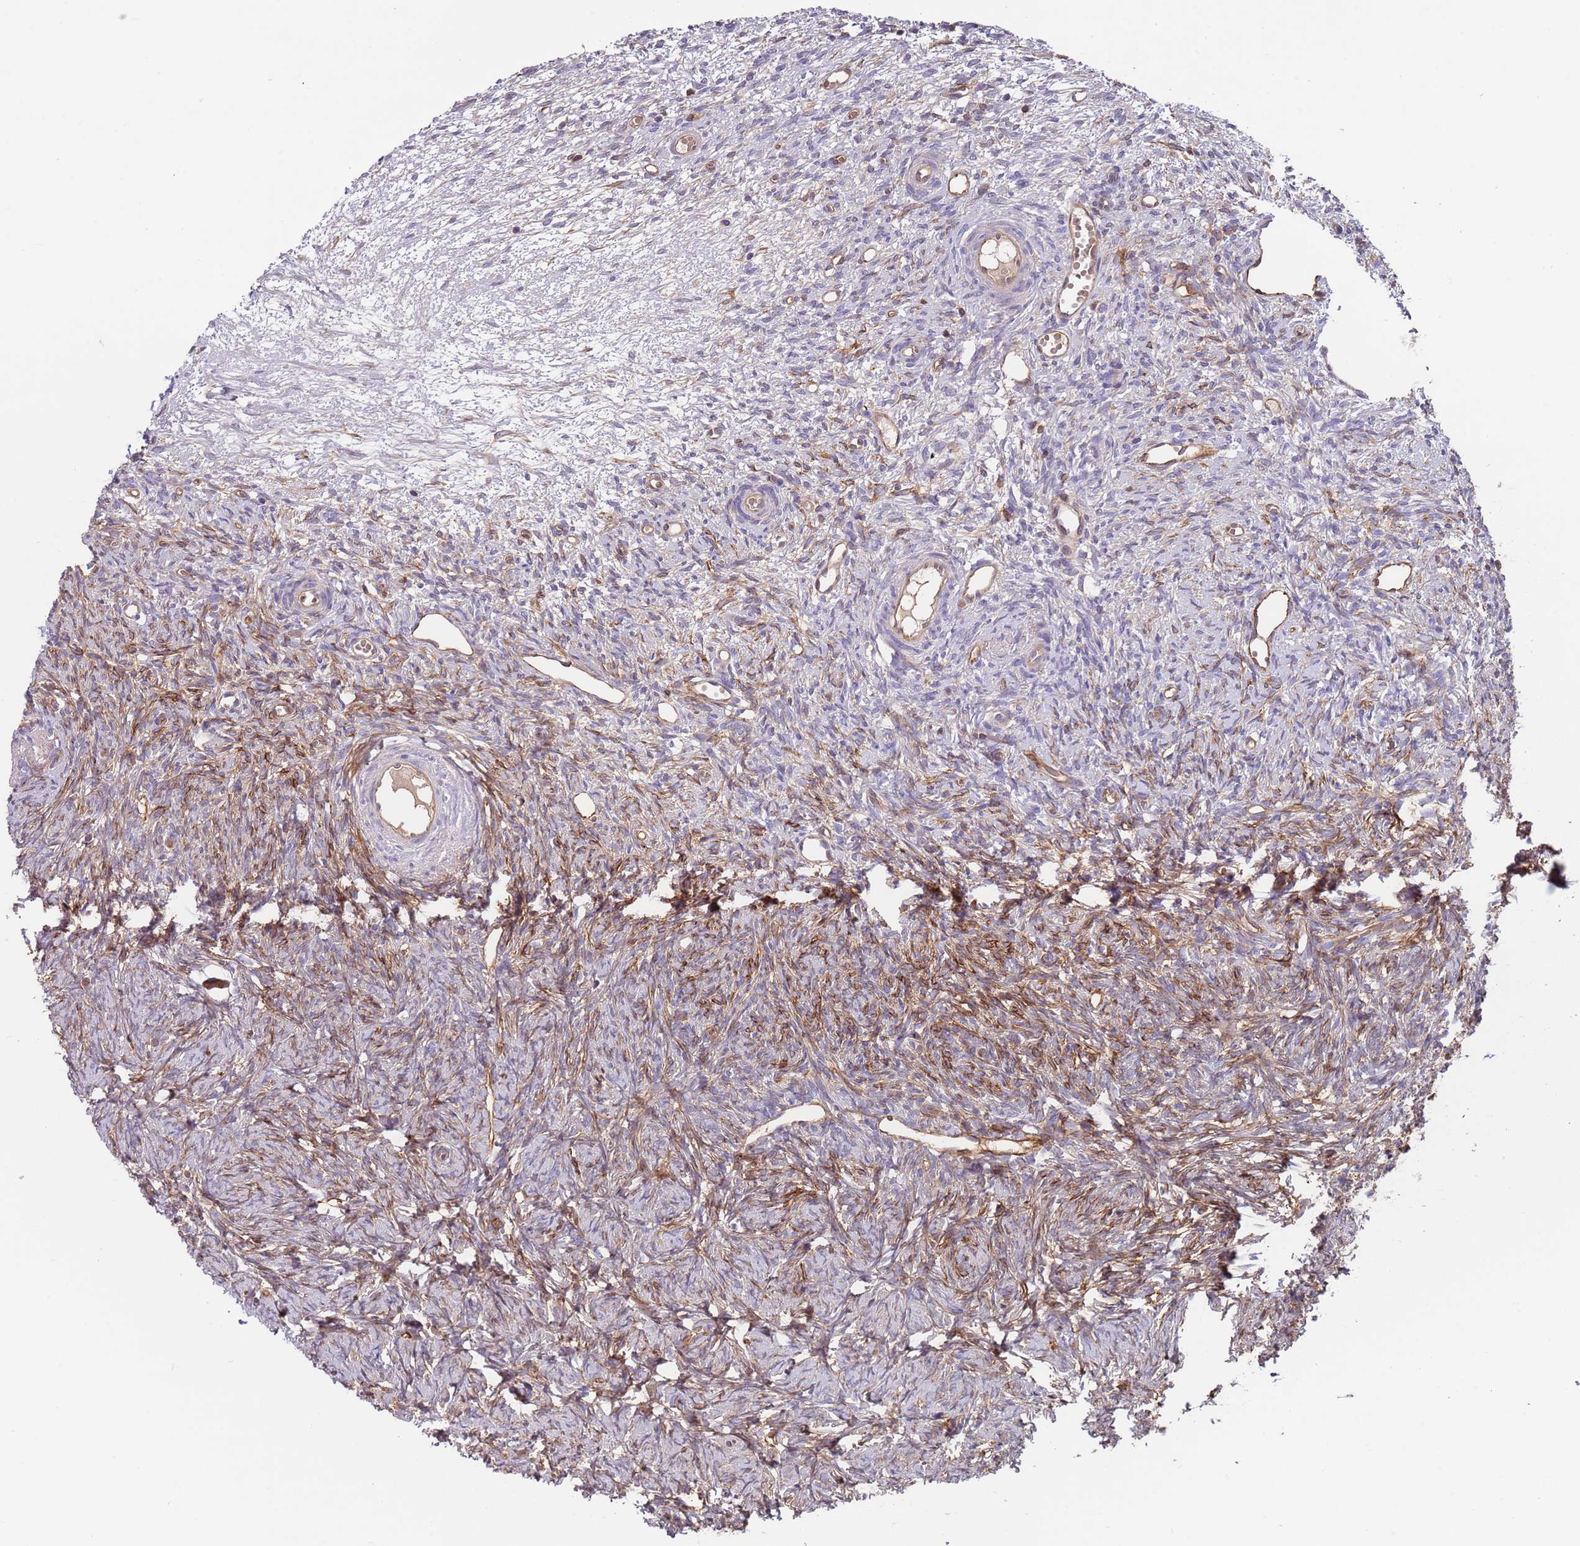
{"staining": {"intensity": "moderate", "quantity": "25%-75%", "location": "cytoplasmic/membranous"}, "tissue": "ovary", "cell_type": "Ovarian stroma cells", "image_type": "normal", "snomed": [{"axis": "morphology", "description": "Normal tissue, NOS"}, {"axis": "topography", "description": "Ovary"}], "caption": "Immunohistochemistry (IHC) of unremarkable human ovary demonstrates medium levels of moderate cytoplasmic/membranous staining in about 25%-75% of ovarian stroma cells. (DAB IHC, brown staining for protein, blue staining for nuclei).", "gene": "GSDMD", "patient": {"sex": "female", "age": 51}}